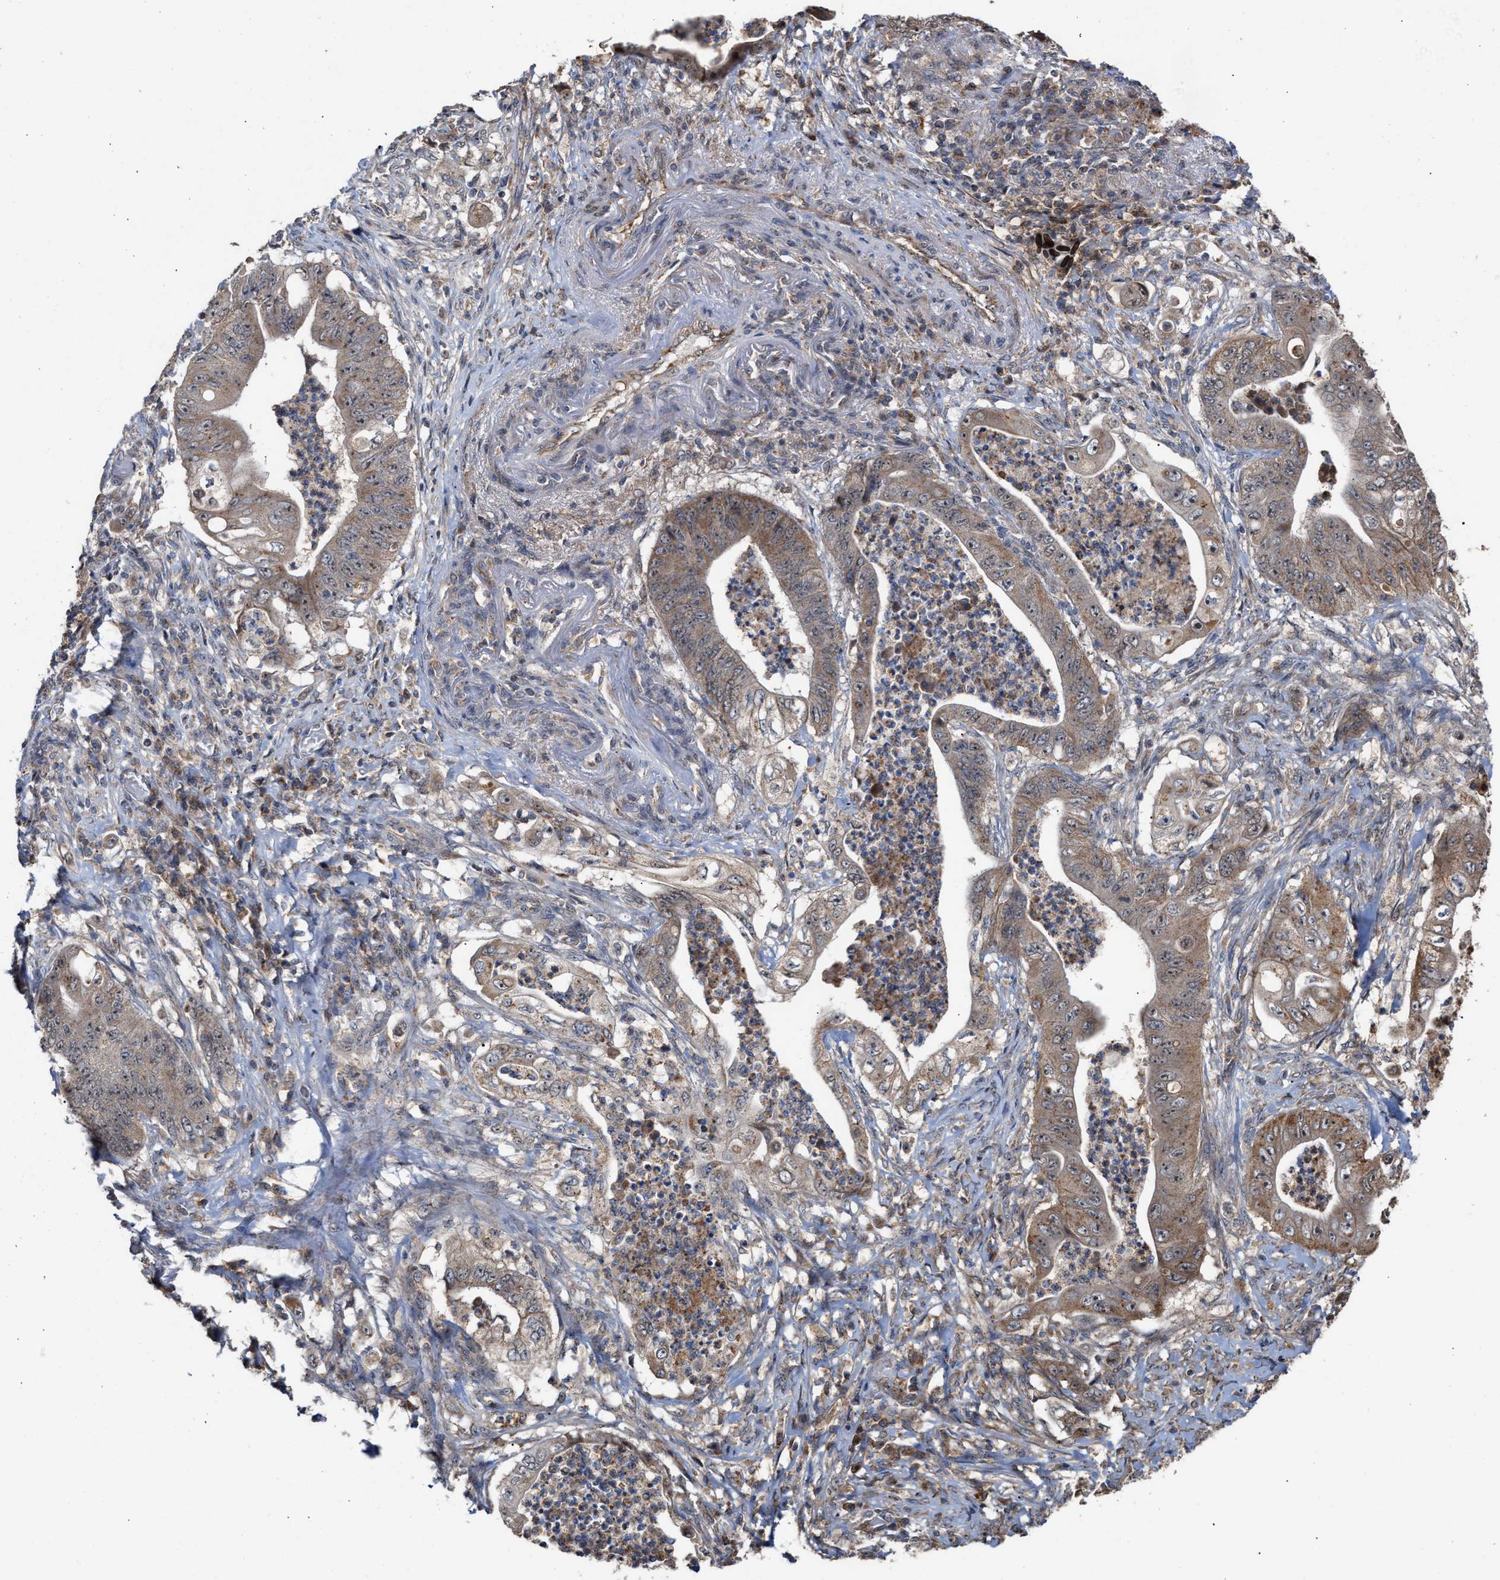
{"staining": {"intensity": "moderate", "quantity": ">75%", "location": "cytoplasmic/membranous,nuclear"}, "tissue": "stomach cancer", "cell_type": "Tumor cells", "image_type": "cancer", "snomed": [{"axis": "morphology", "description": "Adenocarcinoma, NOS"}, {"axis": "topography", "description": "Stomach"}], "caption": "Adenocarcinoma (stomach) tissue displays moderate cytoplasmic/membranous and nuclear expression in about >75% of tumor cells", "gene": "EXOSC2", "patient": {"sex": "female", "age": 73}}